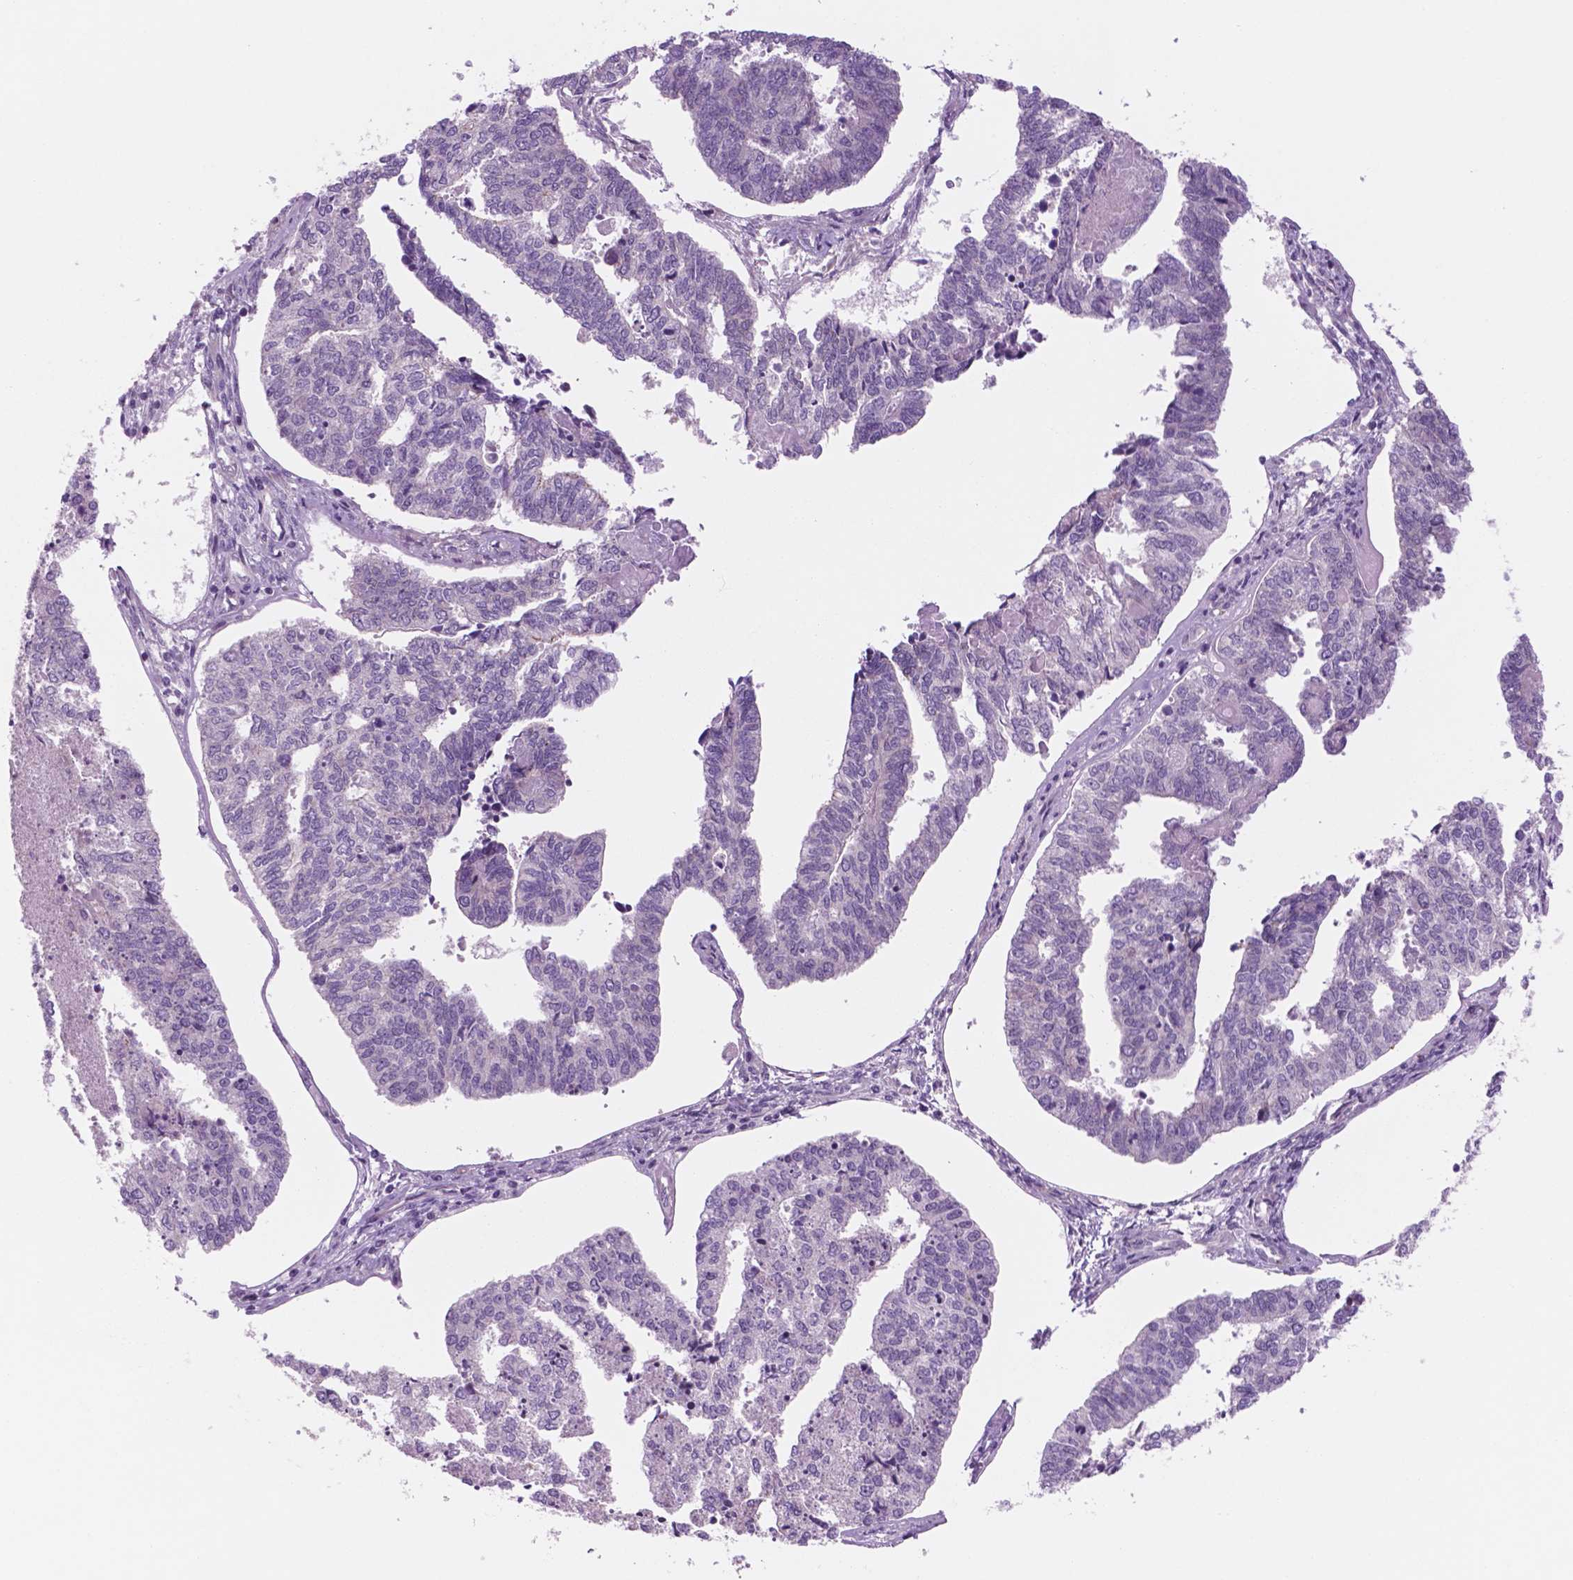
{"staining": {"intensity": "negative", "quantity": "none", "location": "none"}, "tissue": "endometrial cancer", "cell_type": "Tumor cells", "image_type": "cancer", "snomed": [{"axis": "morphology", "description": "Adenocarcinoma, NOS"}, {"axis": "topography", "description": "Endometrium"}], "caption": "Immunohistochemistry (IHC) micrograph of neoplastic tissue: endometrial adenocarcinoma stained with DAB (3,3'-diaminobenzidine) reveals no significant protein positivity in tumor cells.", "gene": "RND3", "patient": {"sex": "female", "age": 73}}